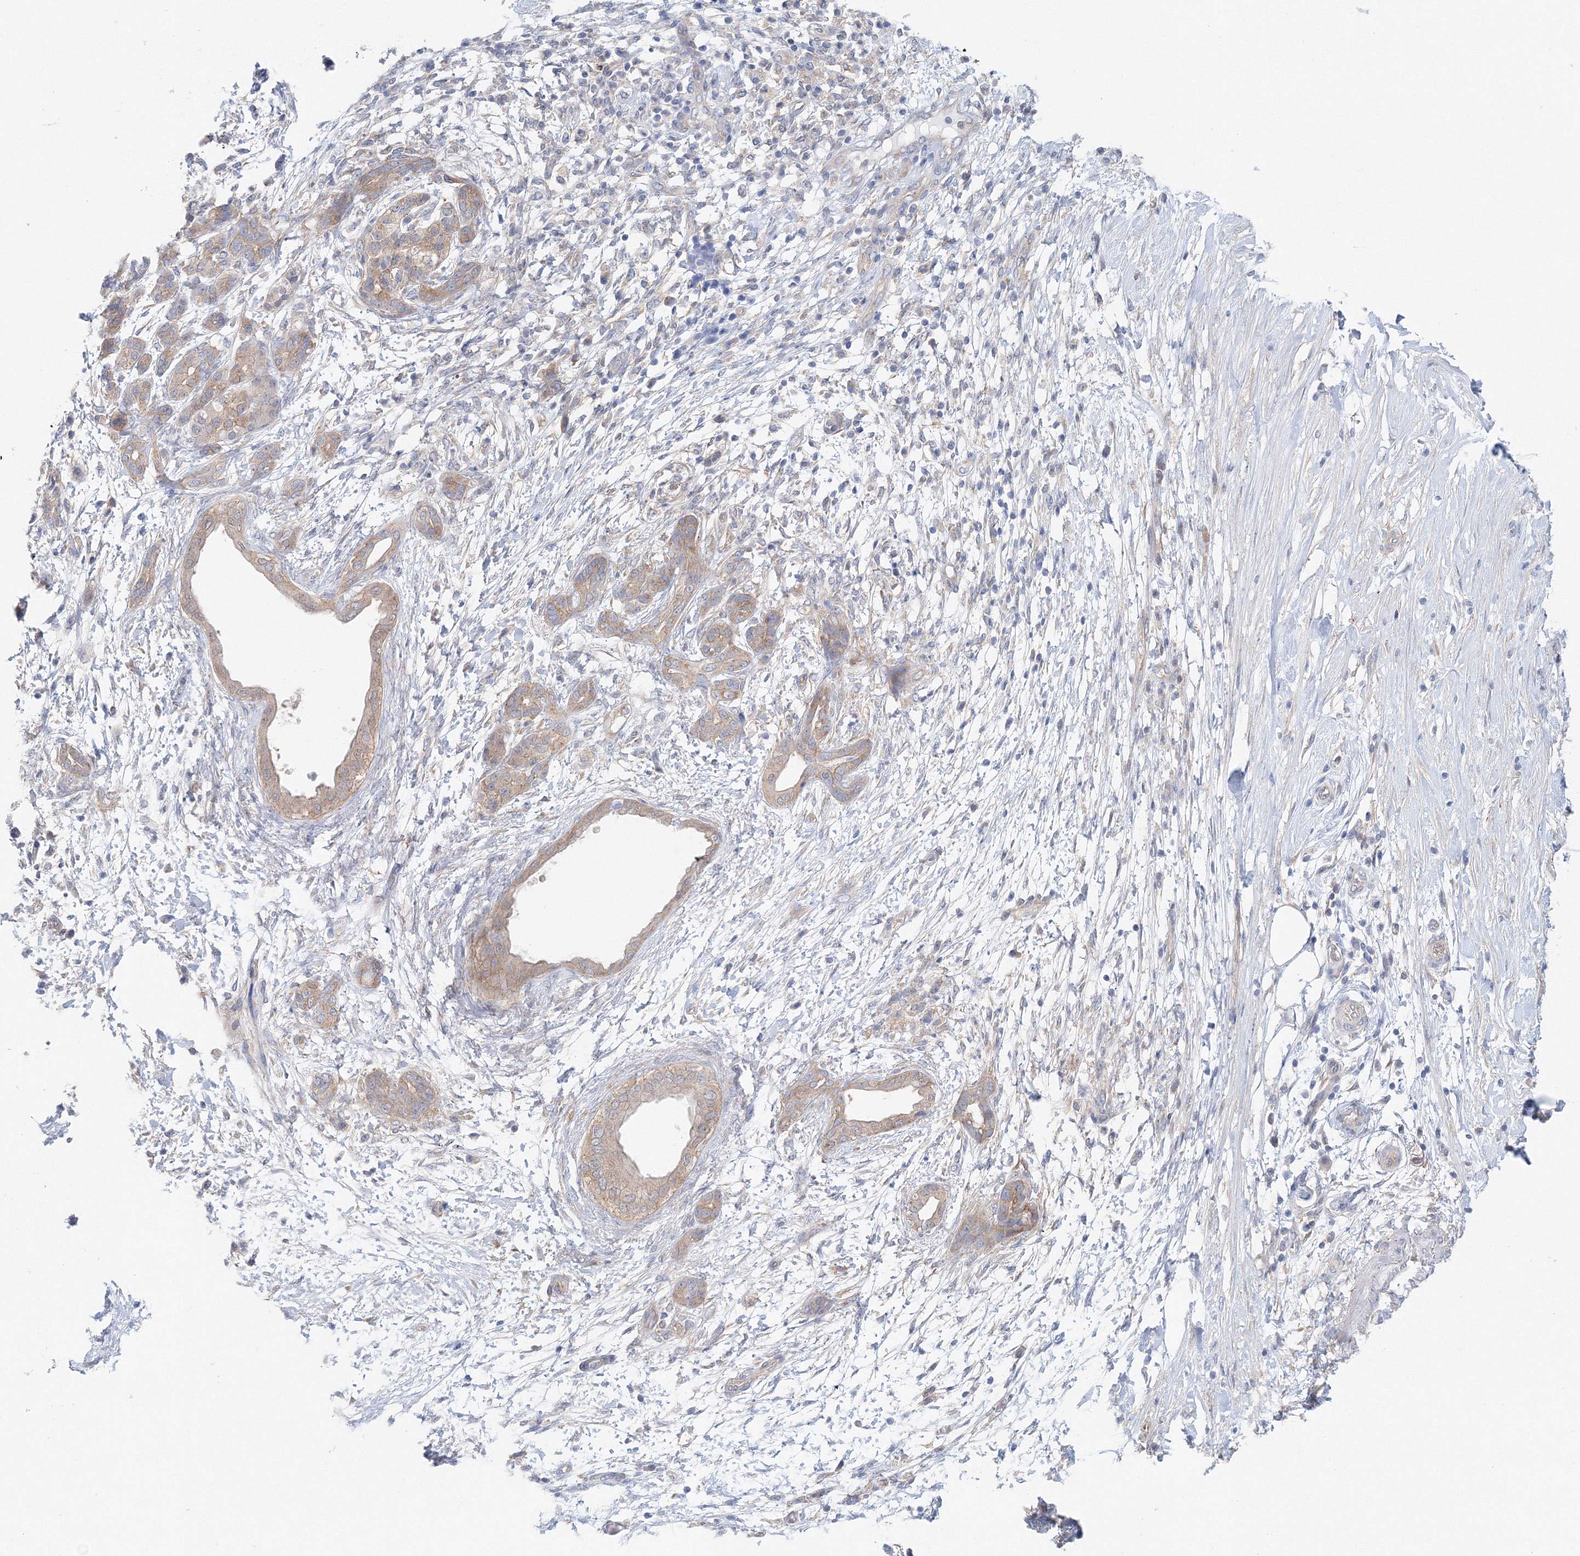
{"staining": {"intensity": "weak", "quantity": "25%-75%", "location": "cytoplasmic/membranous"}, "tissue": "pancreatic cancer", "cell_type": "Tumor cells", "image_type": "cancer", "snomed": [{"axis": "morphology", "description": "Adenocarcinoma, NOS"}, {"axis": "topography", "description": "Pancreas"}], "caption": "A photomicrograph showing weak cytoplasmic/membranous positivity in about 25%-75% of tumor cells in adenocarcinoma (pancreatic), as visualized by brown immunohistochemical staining.", "gene": "TPRKB", "patient": {"sex": "female", "age": 55}}